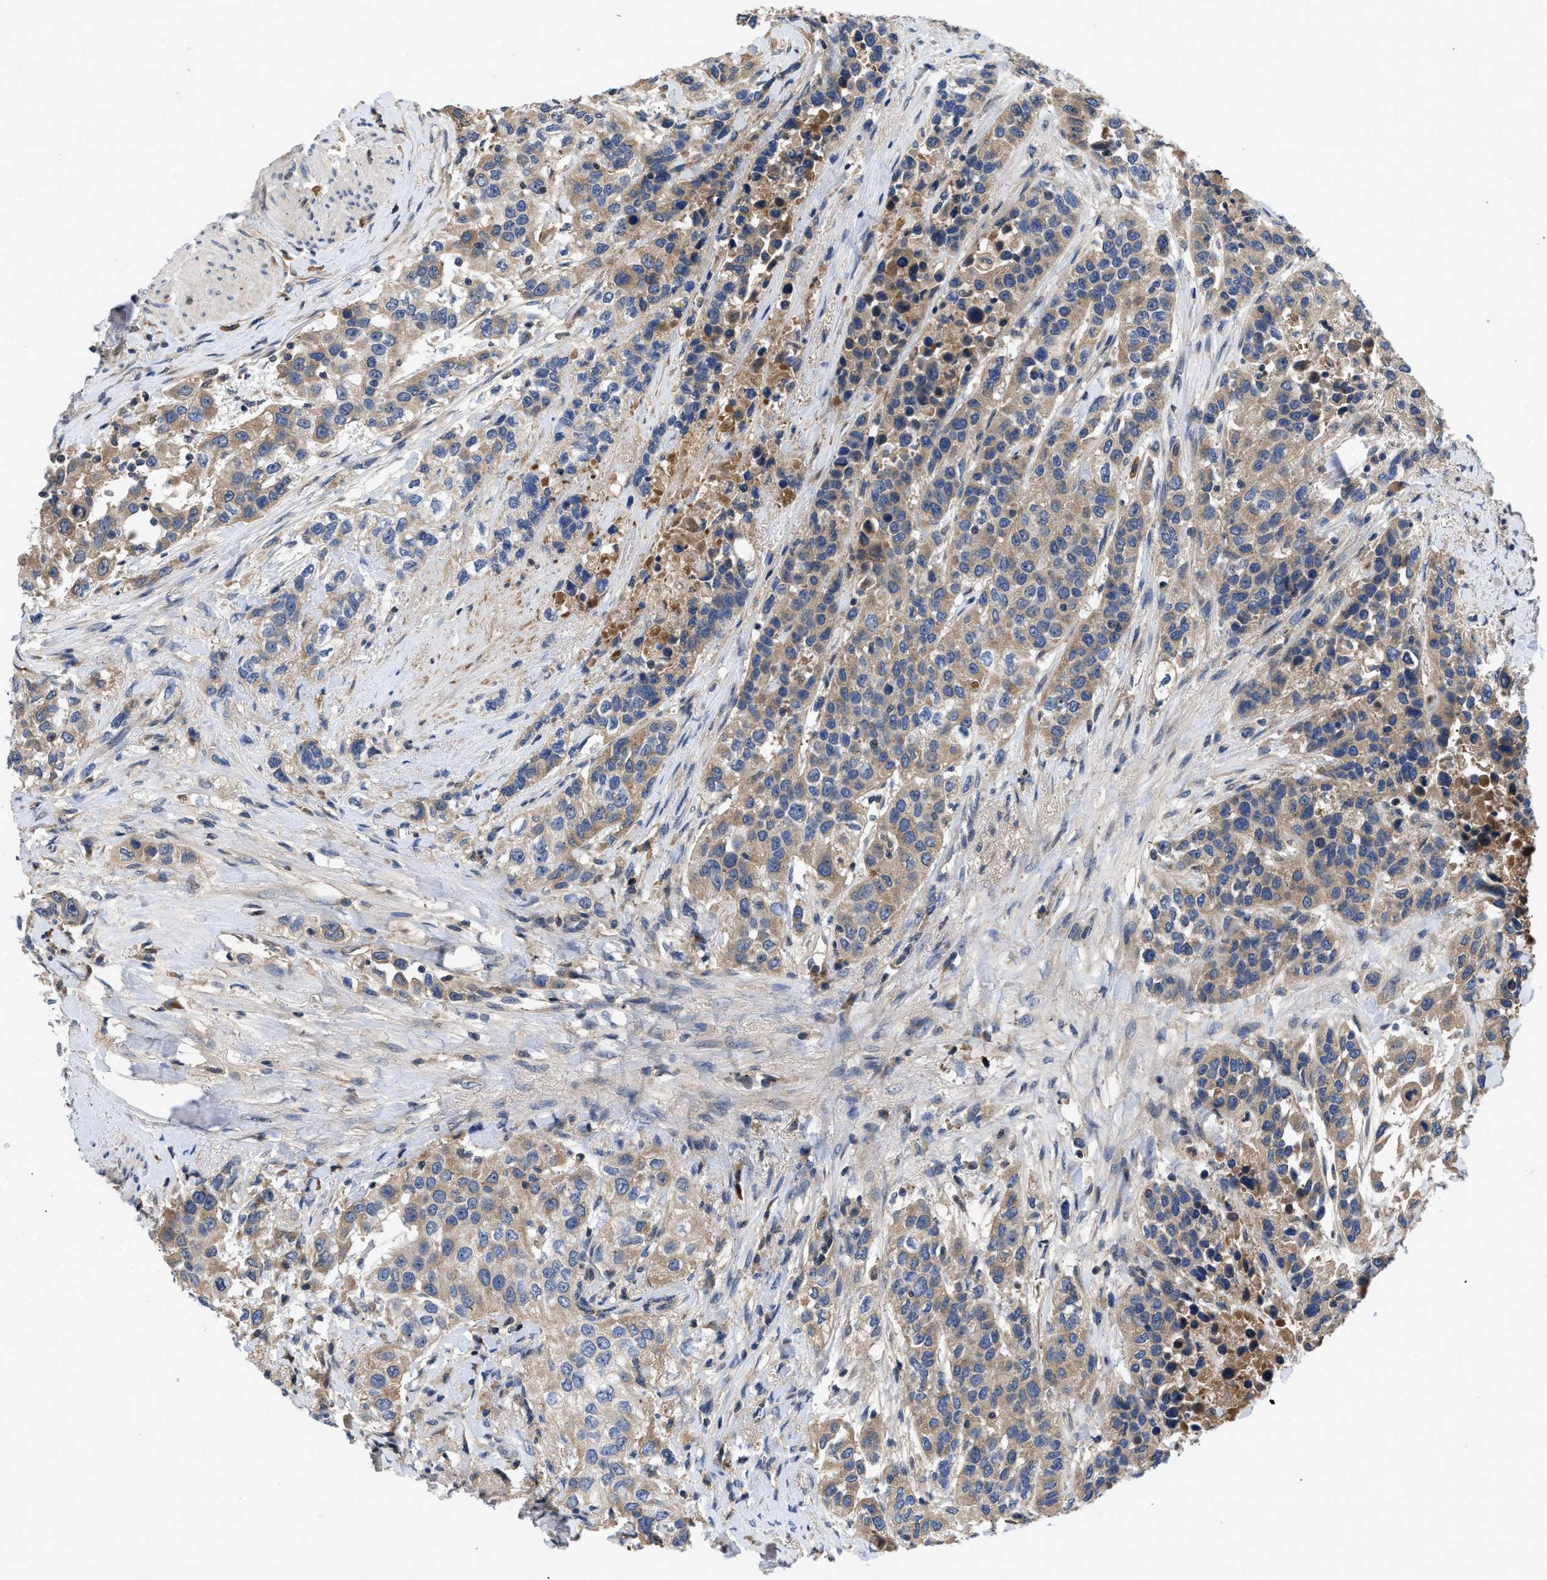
{"staining": {"intensity": "moderate", "quantity": ">75%", "location": "cytoplasmic/membranous"}, "tissue": "urothelial cancer", "cell_type": "Tumor cells", "image_type": "cancer", "snomed": [{"axis": "morphology", "description": "Urothelial carcinoma, High grade"}, {"axis": "topography", "description": "Urinary bladder"}], "caption": "Tumor cells reveal medium levels of moderate cytoplasmic/membranous positivity in approximately >75% of cells in human urothelial carcinoma (high-grade).", "gene": "VPS4A", "patient": {"sex": "female", "age": 80}}